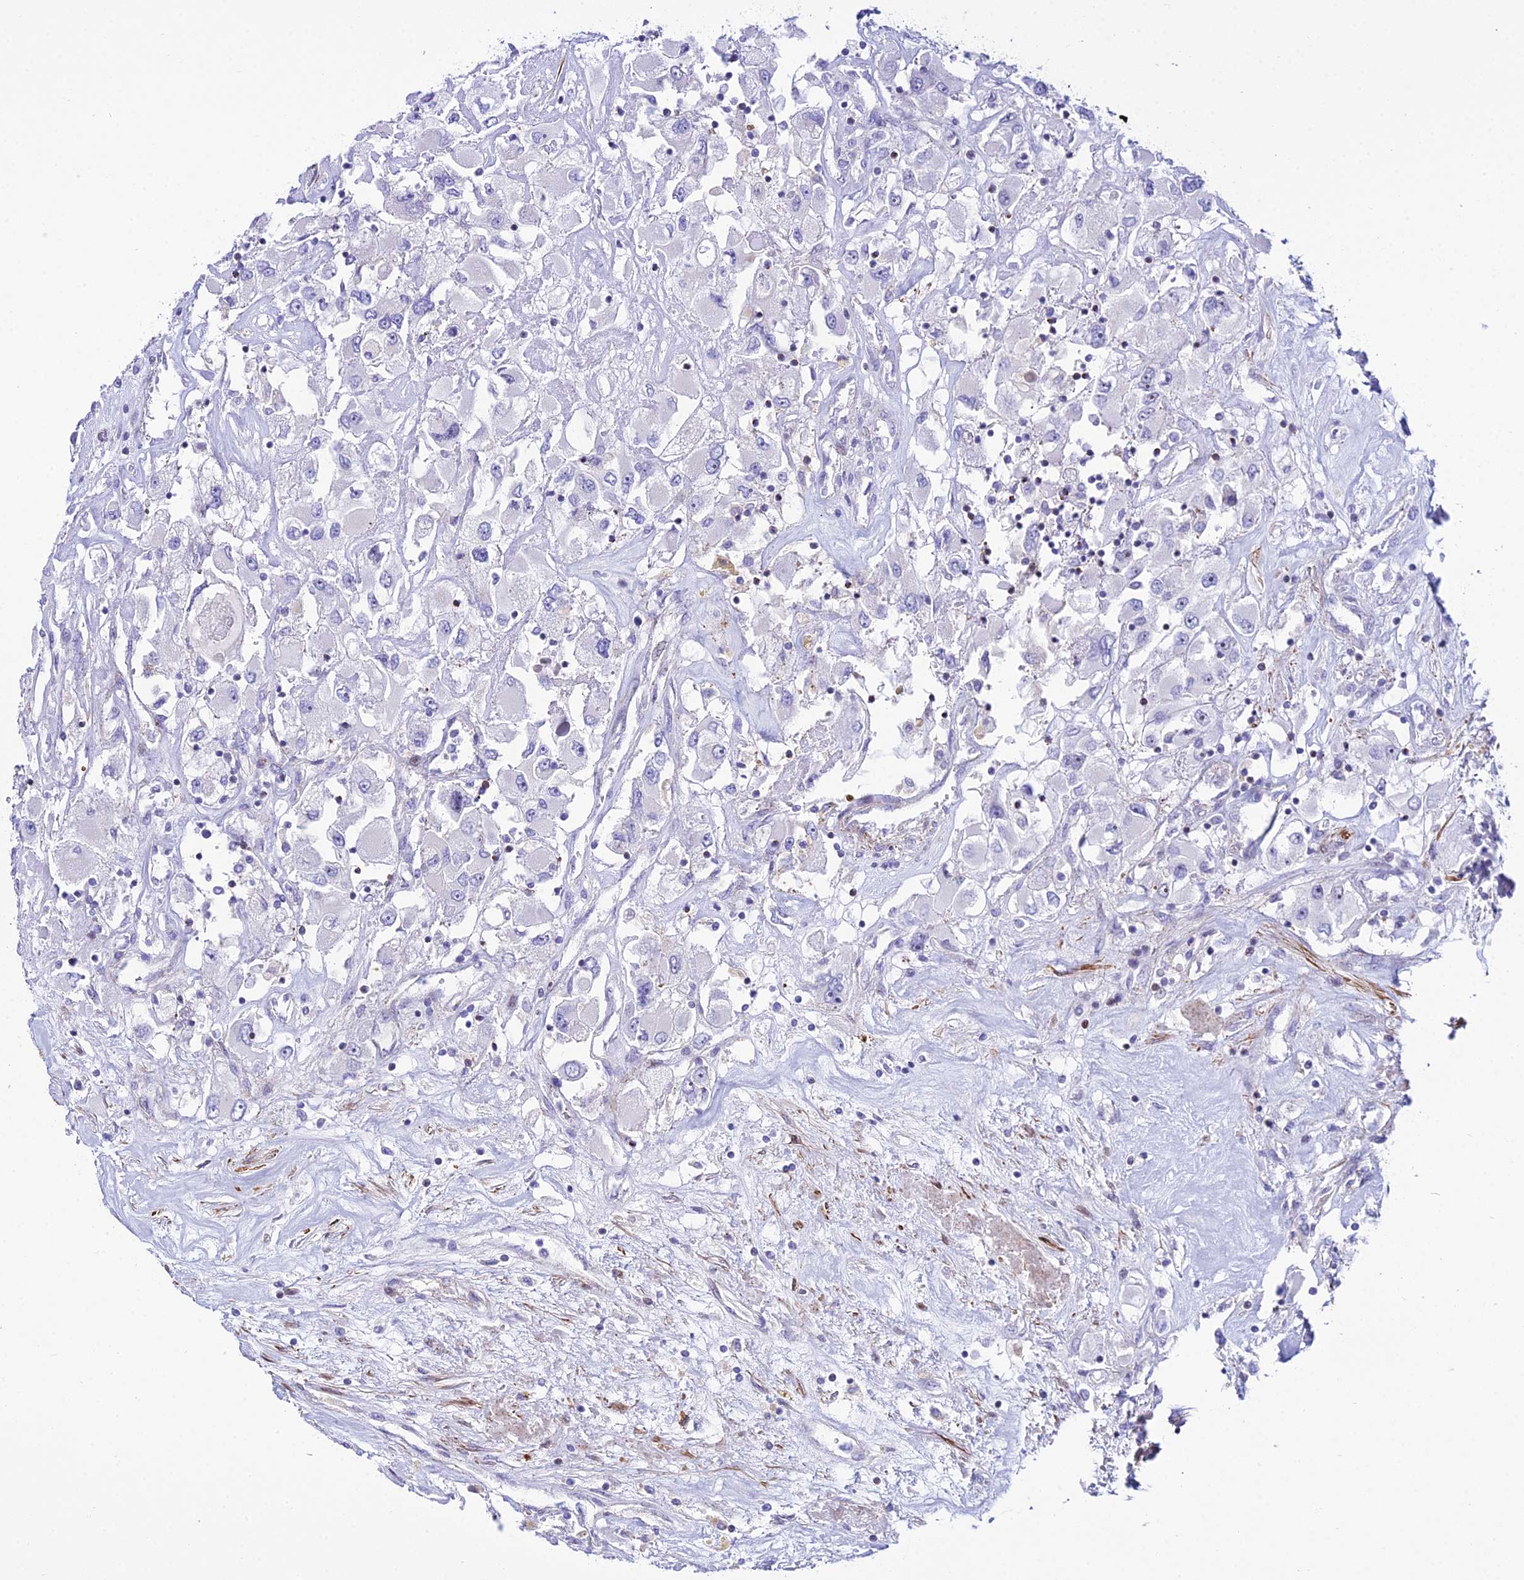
{"staining": {"intensity": "negative", "quantity": "none", "location": "none"}, "tissue": "renal cancer", "cell_type": "Tumor cells", "image_type": "cancer", "snomed": [{"axis": "morphology", "description": "Adenocarcinoma, NOS"}, {"axis": "topography", "description": "Kidney"}], "caption": "A high-resolution photomicrograph shows immunohistochemistry staining of adenocarcinoma (renal), which reveals no significant staining in tumor cells. (DAB immunohistochemistry (IHC), high magnification).", "gene": "DLX1", "patient": {"sex": "female", "age": 52}}